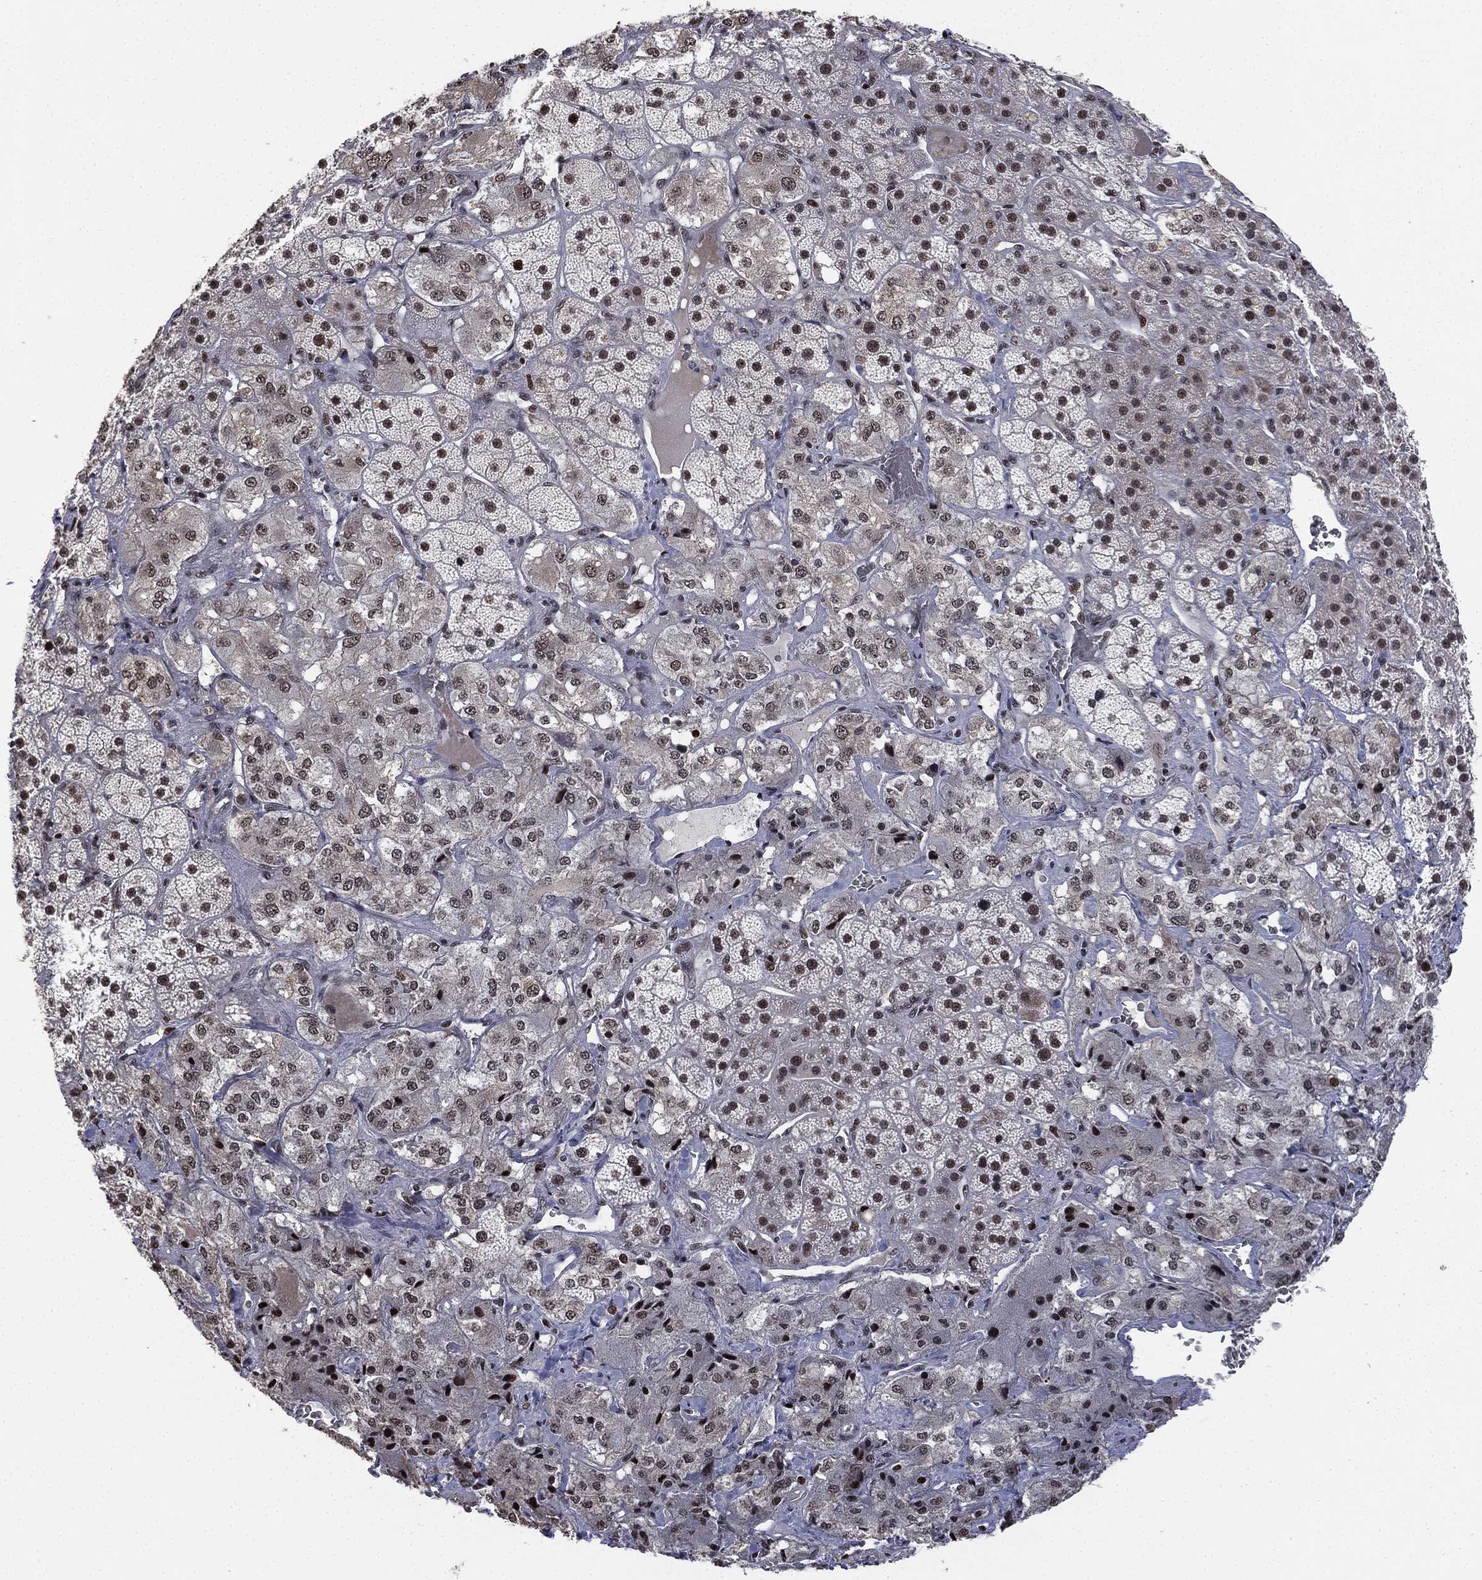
{"staining": {"intensity": "strong", "quantity": "25%-75%", "location": "nuclear"}, "tissue": "adrenal gland", "cell_type": "Glandular cells", "image_type": "normal", "snomed": [{"axis": "morphology", "description": "Normal tissue, NOS"}, {"axis": "topography", "description": "Adrenal gland"}], "caption": "DAB immunohistochemical staining of unremarkable human adrenal gland shows strong nuclear protein staining in about 25%-75% of glandular cells. Using DAB (brown) and hematoxylin (blue) stains, captured at high magnification using brightfield microscopy.", "gene": "ZSCAN30", "patient": {"sex": "male", "age": 57}}